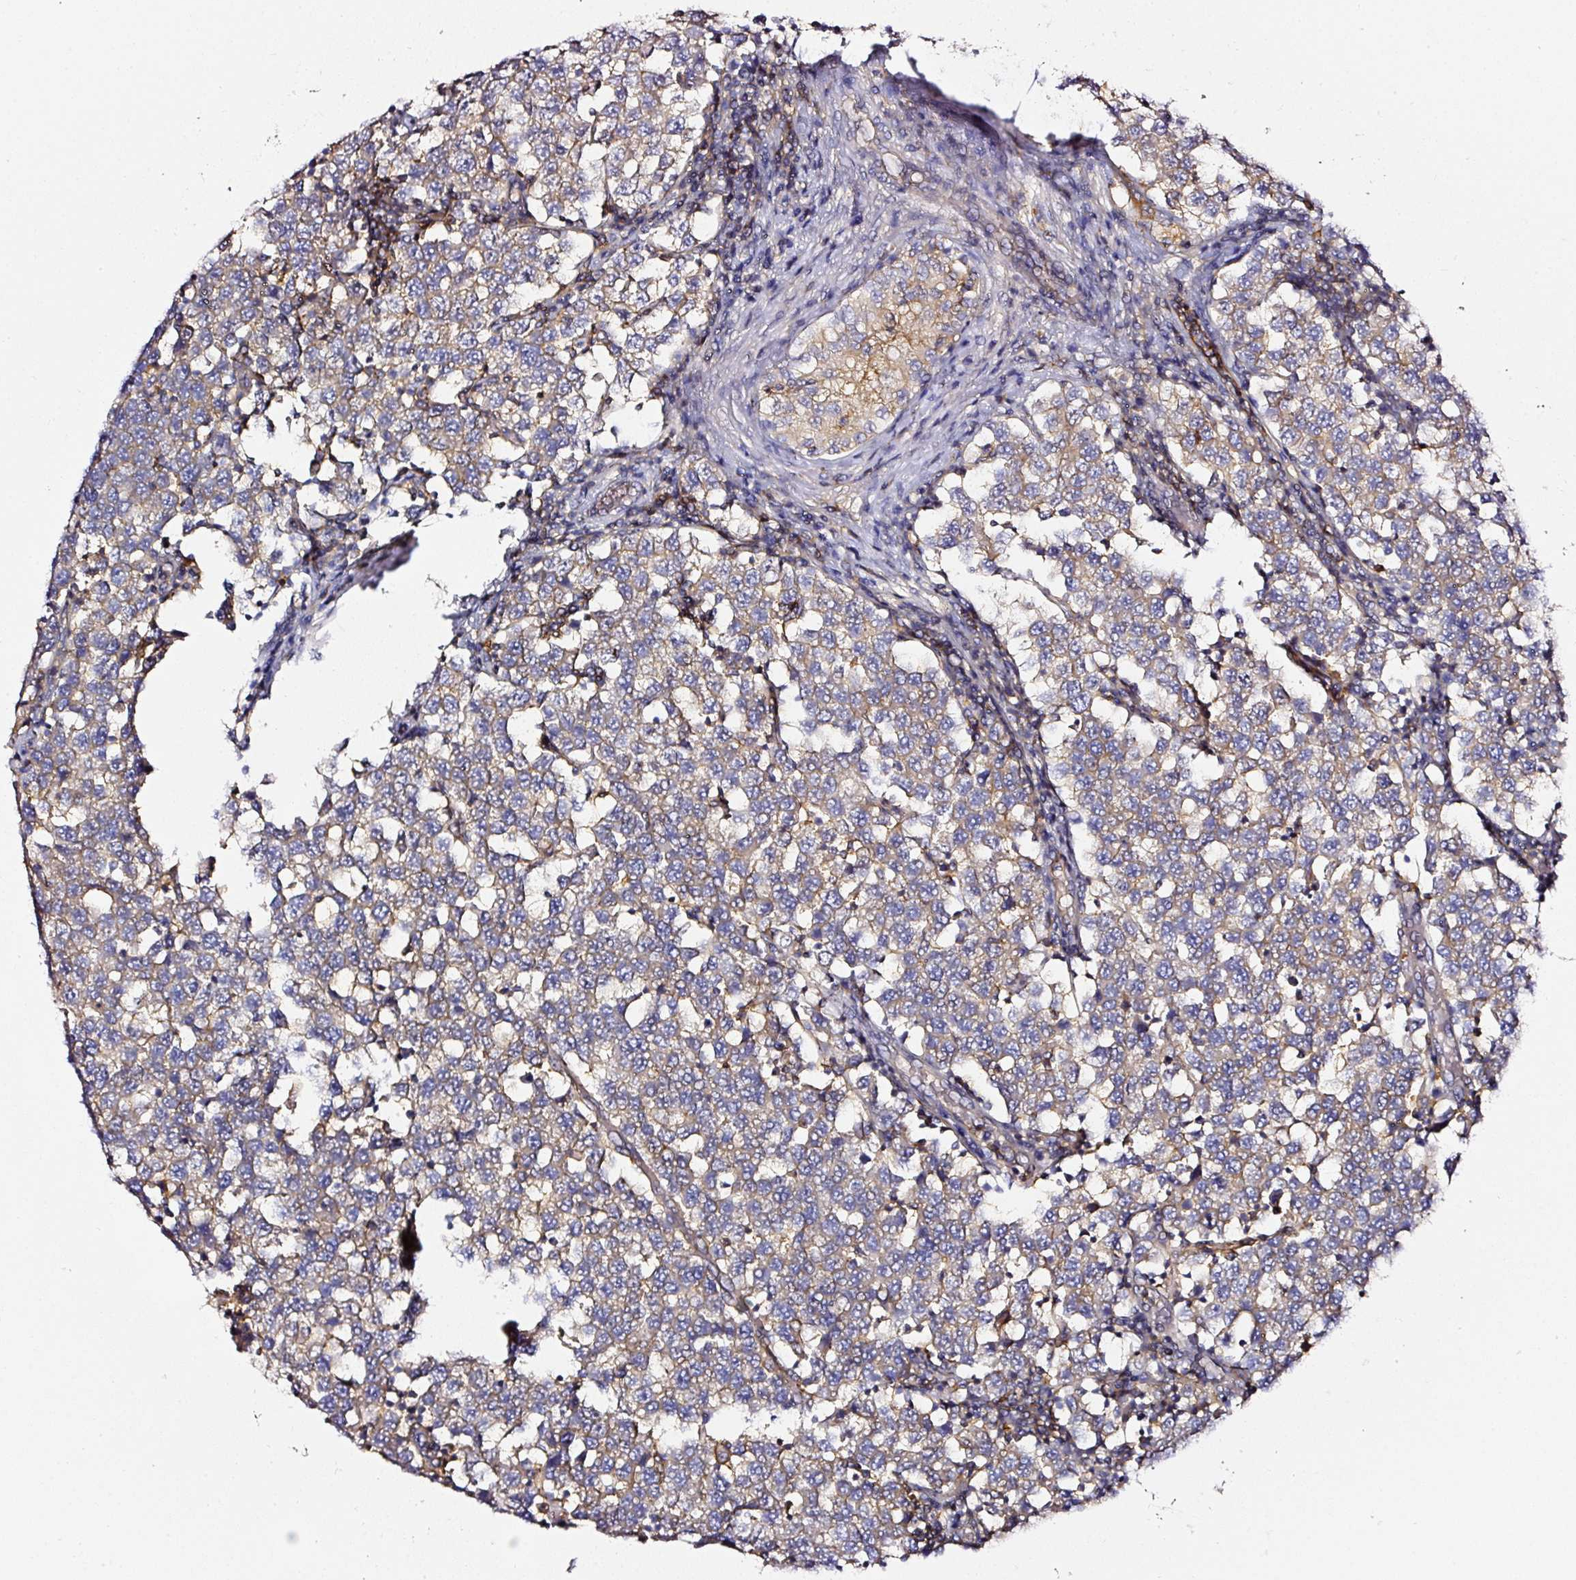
{"staining": {"intensity": "weak", "quantity": "25%-75%", "location": "cytoplasmic/membranous"}, "tissue": "testis cancer", "cell_type": "Tumor cells", "image_type": "cancer", "snomed": [{"axis": "morphology", "description": "Seminoma, NOS"}, {"axis": "topography", "description": "Testis"}], "caption": "Immunohistochemistry histopathology image of seminoma (testis) stained for a protein (brown), which displays low levels of weak cytoplasmic/membranous positivity in about 25%-75% of tumor cells.", "gene": "CD47", "patient": {"sex": "male", "age": 34}}